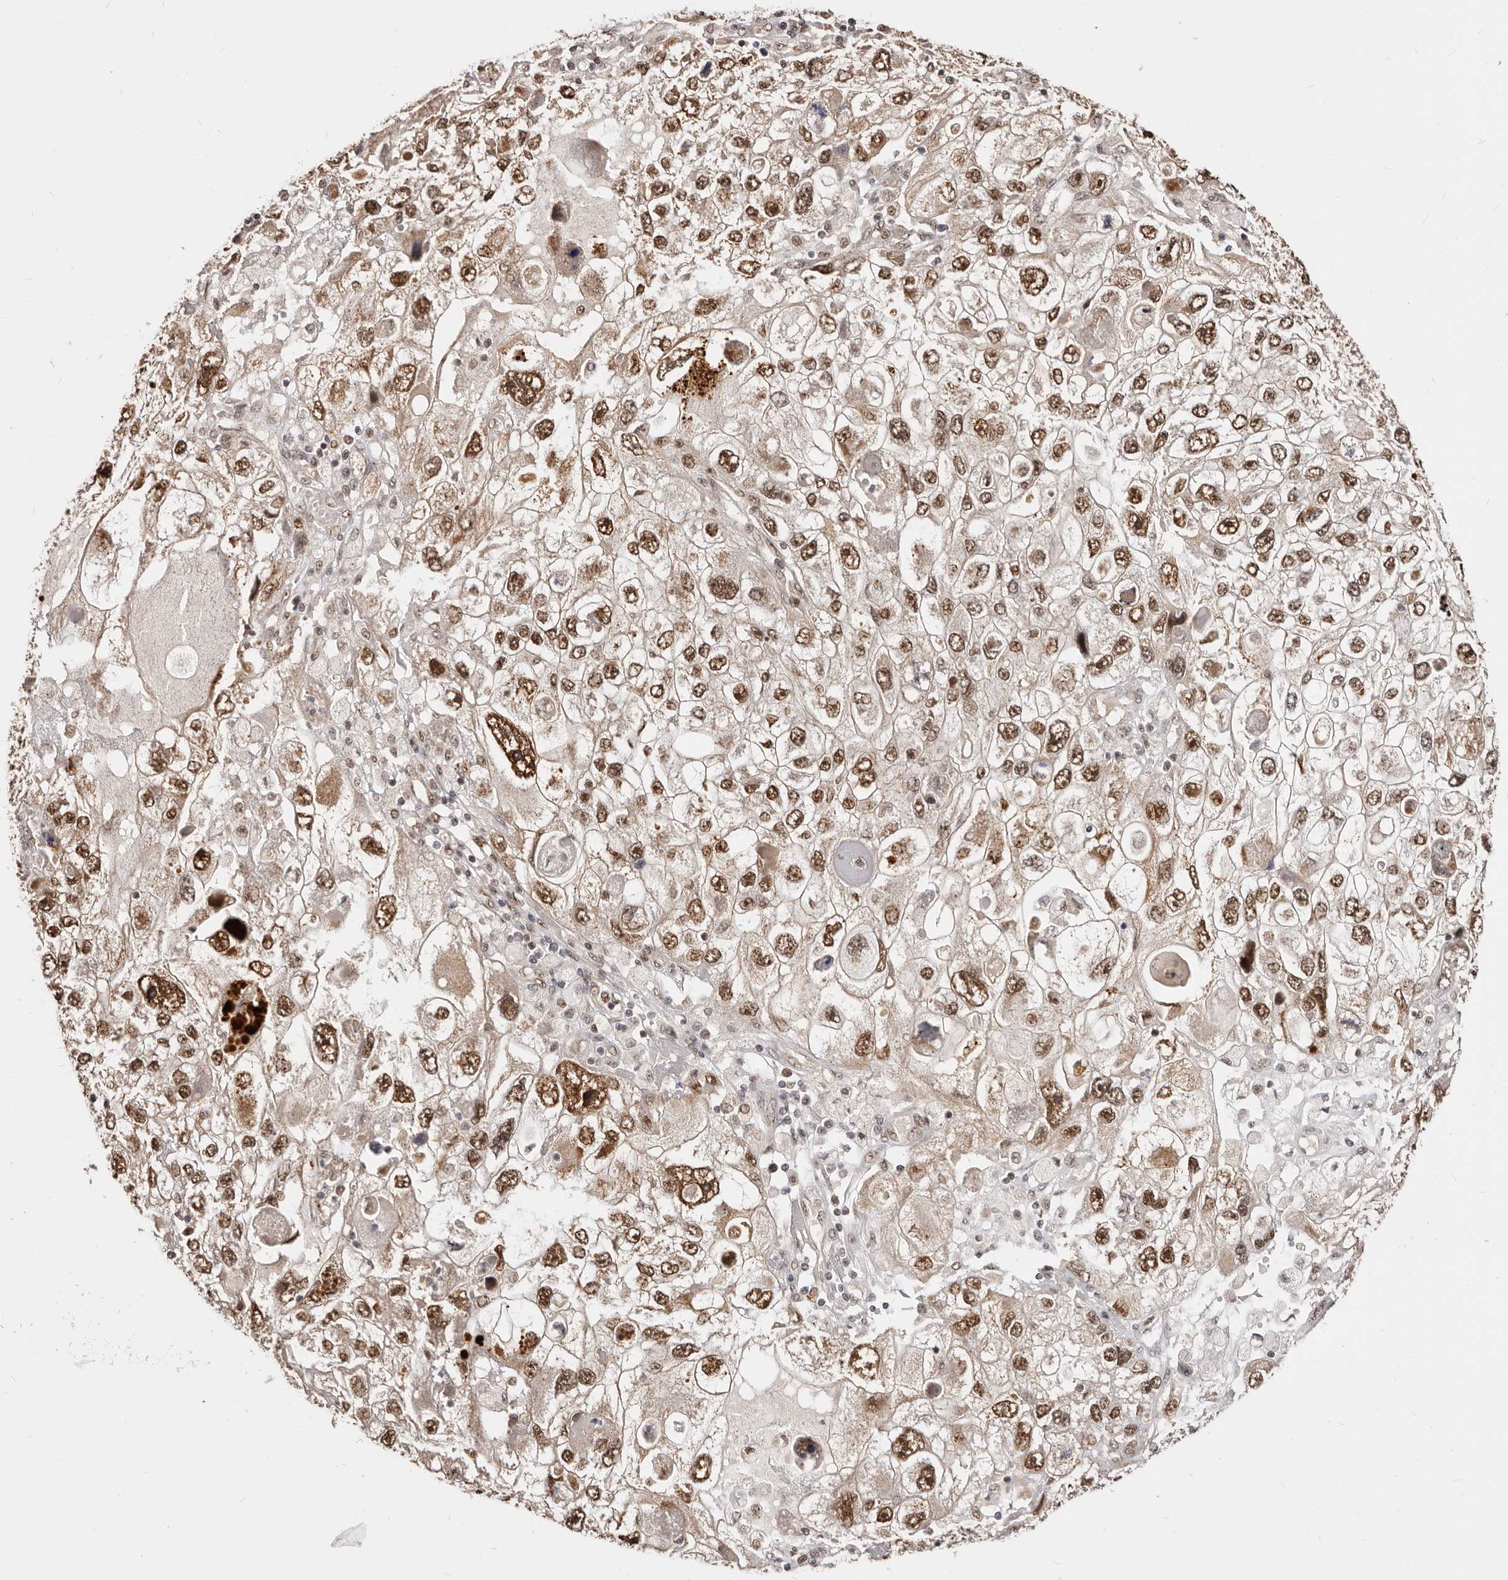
{"staining": {"intensity": "strong", "quantity": ">75%", "location": "cytoplasmic/membranous,nuclear"}, "tissue": "endometrial cancer", "cell_type": "Tumor cells", "image_type": "cancer", "snomed": [{"axis": "morphology", "description": "Adenocarcinoma, NOS"}, {"axis": "topography", "description": "Endometrium"}], "caption": "Tumor cells demonstrate strong cytoplasmic/membranous and nuclear staining in approximately >75% of cells in adenocarcinoma (endometrial).", "gene": "SEC14L1", "patient": {"sex": "female", "age": 49}}